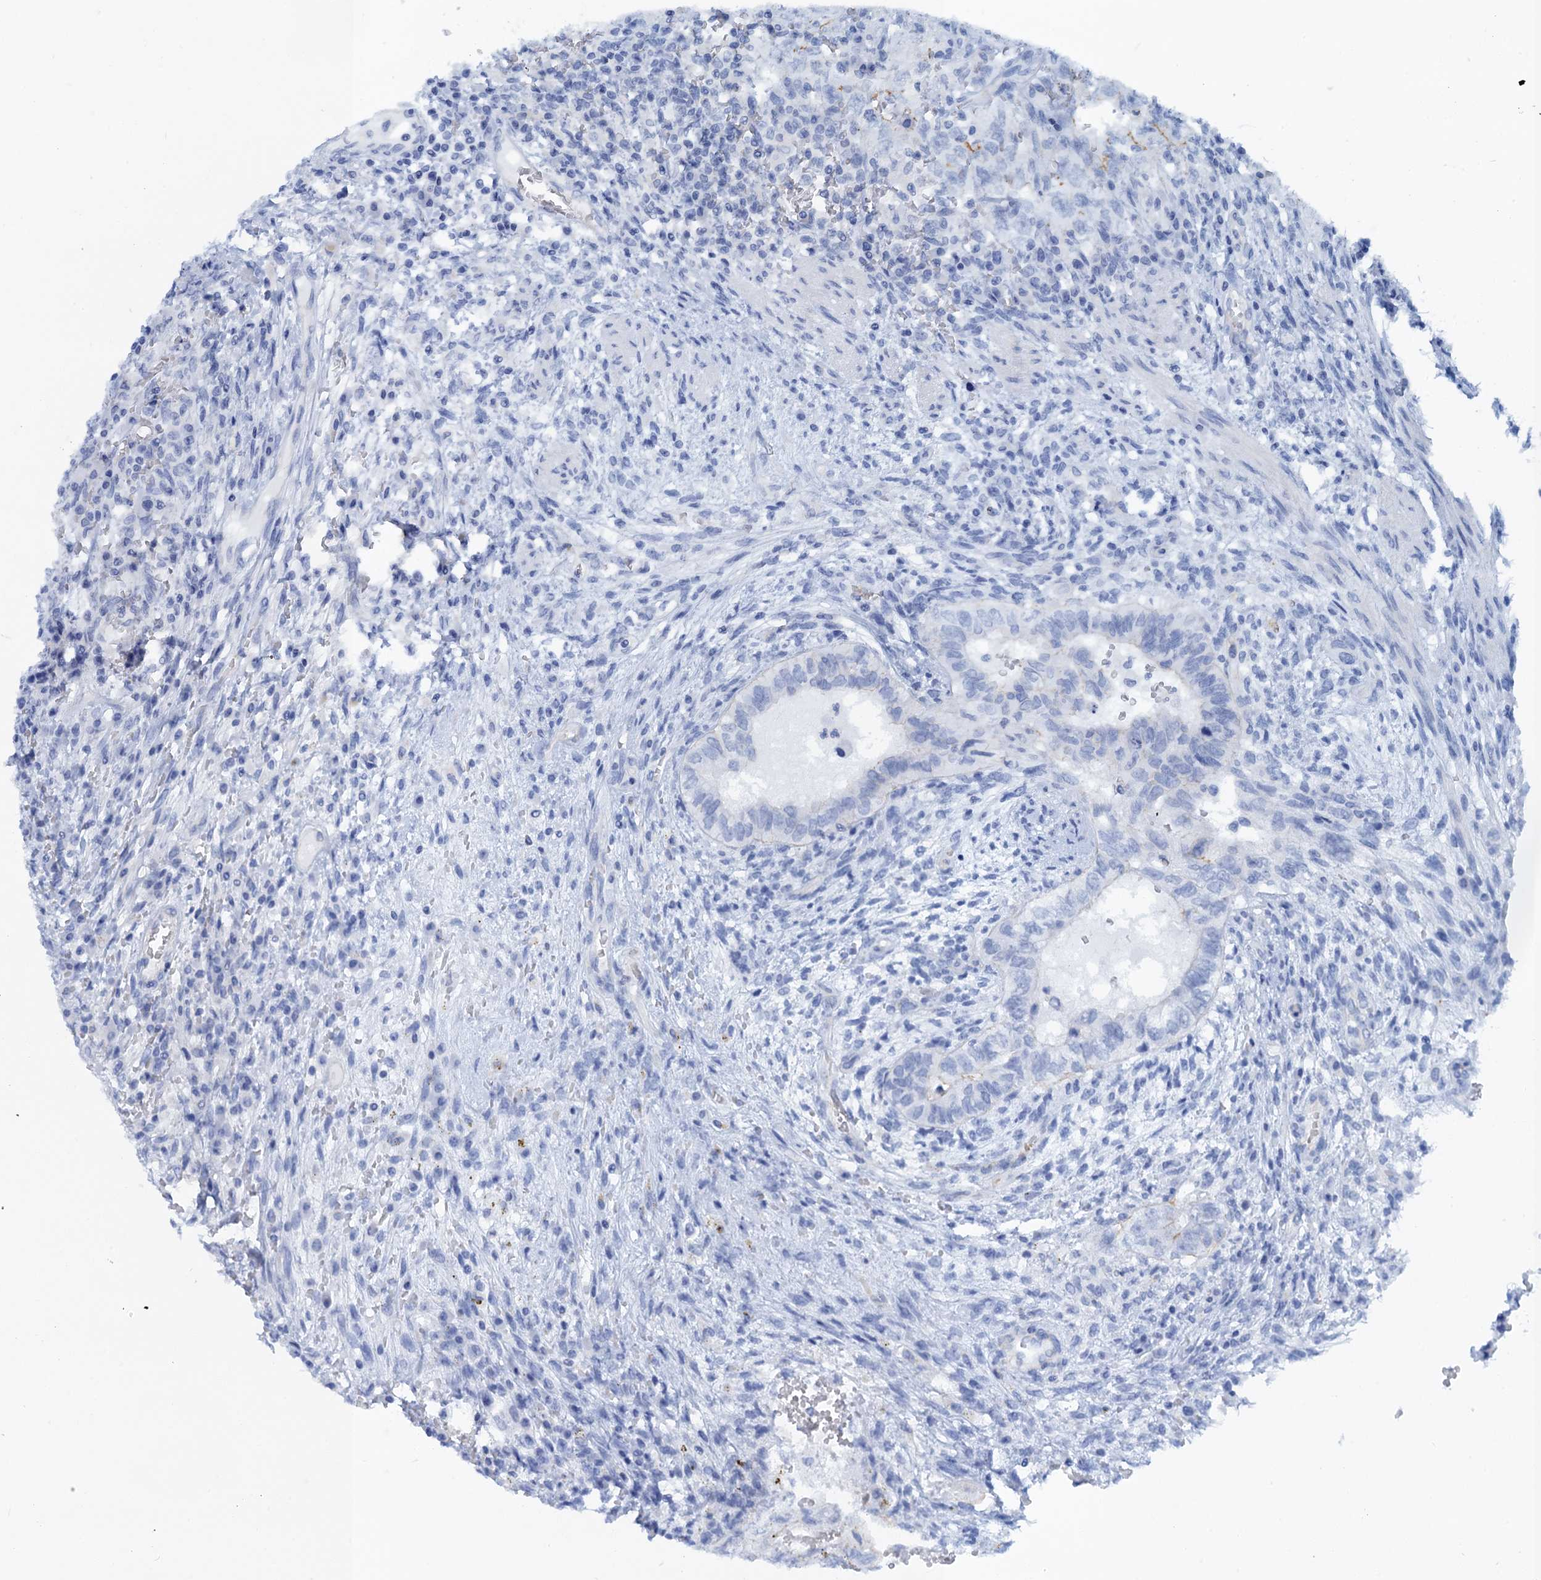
{"staining": {"intensity": "negative", "quantity": "none", "location": "none"}, "tissue": "testis cancer", "cell_type": "Tumor cells", "image_type": "cancer", "snomed": [{"axis": "morphology", "description": "Carcinoma, Embryonal, NOS"}, {"axis": "topography", "description": "Testis"}], "caption": "Tumor cells show no significant staining in testis embryonal carcinoma. (DAB (3,3'-diaminobenzidine) IHC with hematoxylin counter stain).", "gene": "CALML5", "patient": {"sex": "male", "age": 26}}